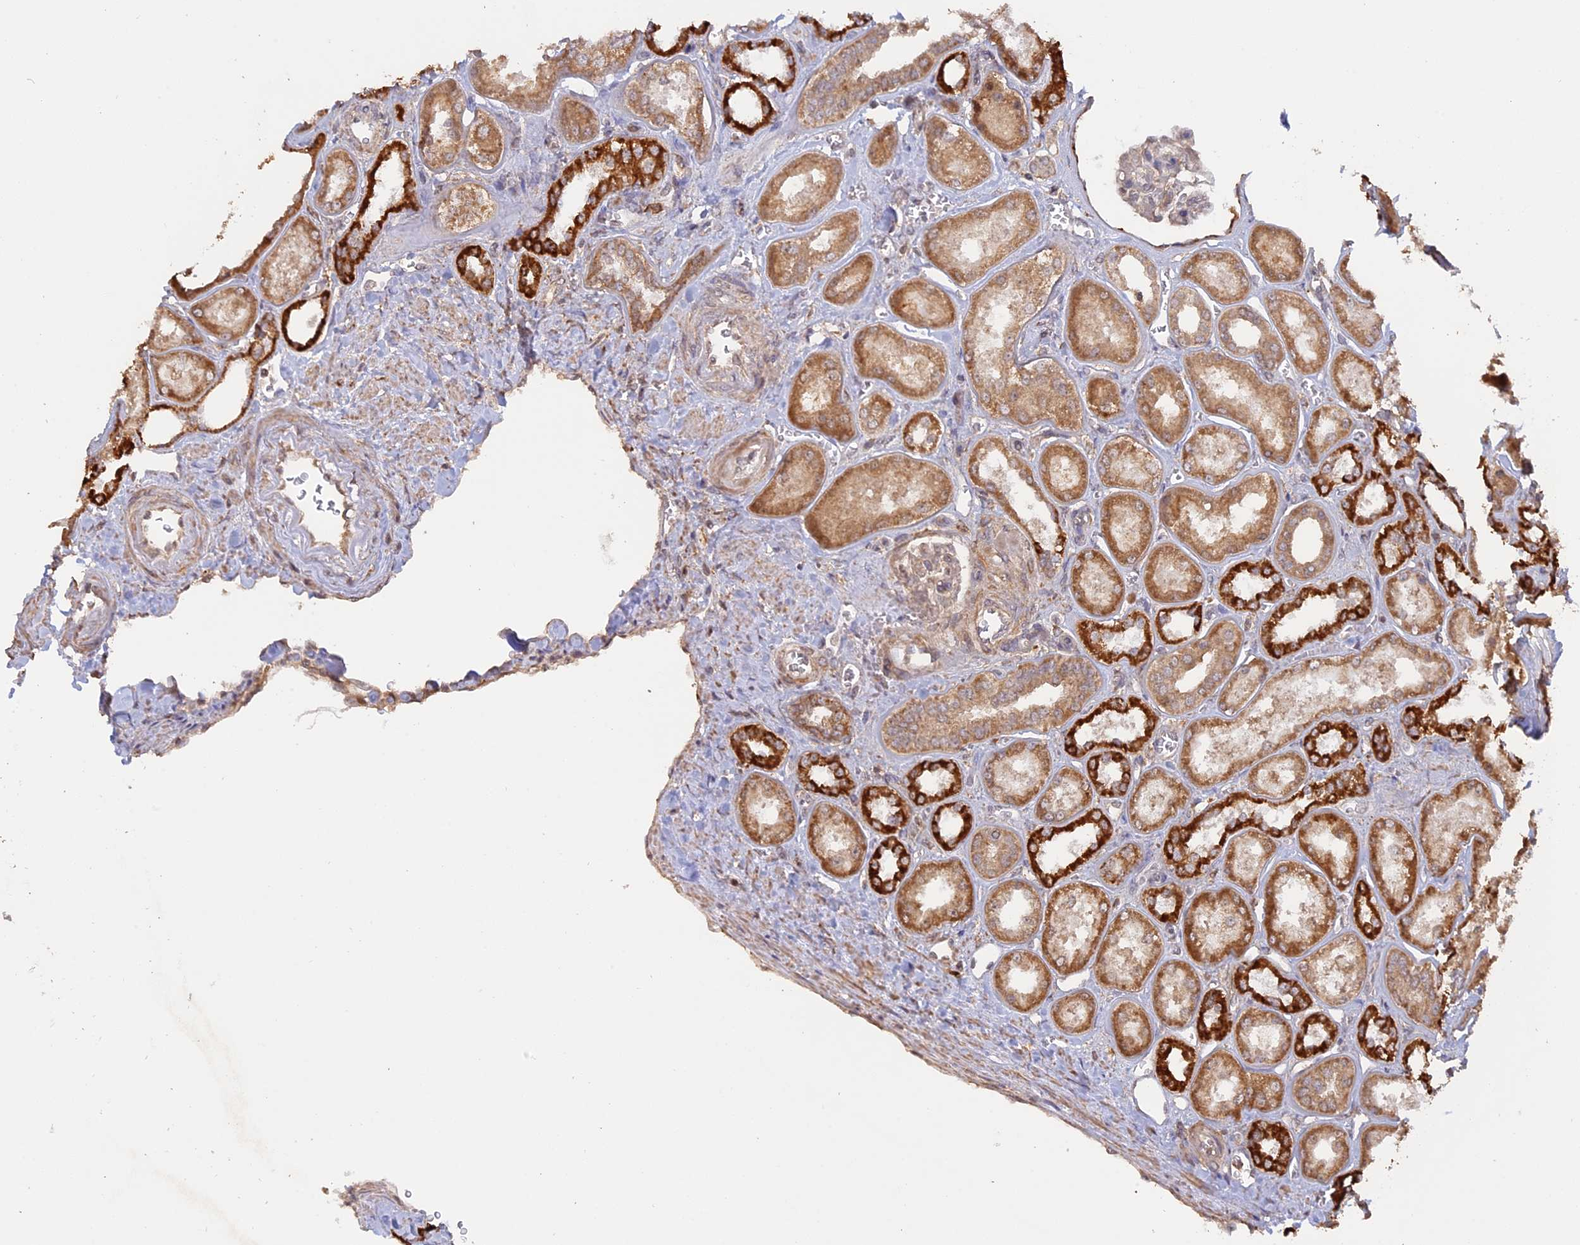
{"staining": {"intensity": "weak", "quantity": ">75%", "location": "cytoplasmic/membranous"}, "tissue": "kidney", "cell_type": "Cells in glomeruli", "image_type": "normal", "snomed": [{"axis": "morphology", "description": "Normal tissue, NOS"}, {"axis": "morphology", "description": "Adenocarcinoma, NOS"}, {"axis": "topography", "description": "Kidney"}], "caption": "Protein expression analysis of unremarkable human kidney reveals weak cytoplasmic/membranous expression in approximately >75% of cells in glomeruli.", "gene": "FAM210B", "patient": {"sex": "female", "age": 68}}